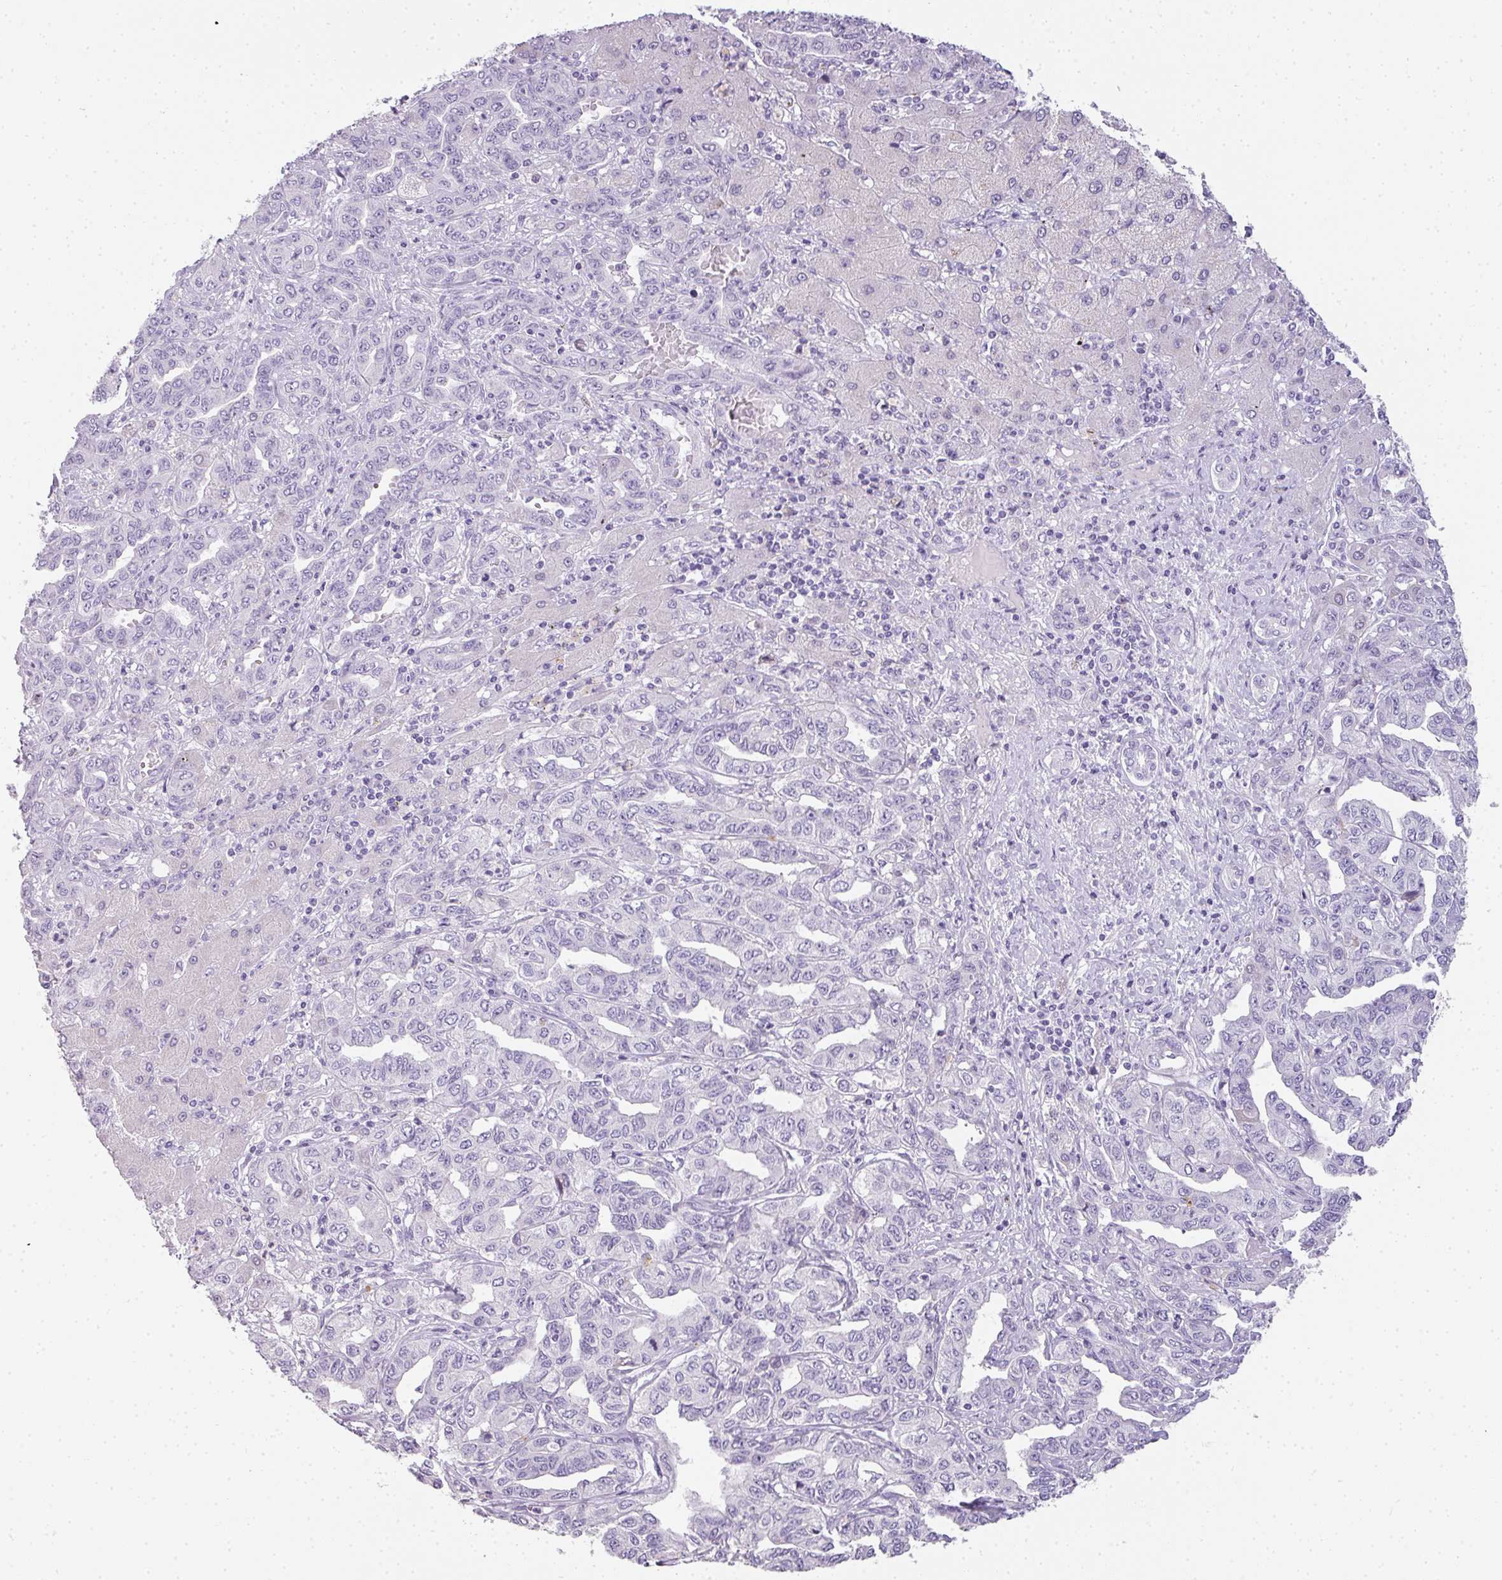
{"staining": {"intensity": "negative", "quantity": "none", "location": "none"}, "tissue": "liver cancer", "cell_type": "Tumor cells", "image_type": "cancer", "snomed": [{"axis": "morphology", "description": "Cholangiocarcinoma"}, {"axis": "topography", "description": "Liver"}], "caption": "Immunohistochemistry (IHC) of human liver cancer displays no staining in tumor cells.", "gene": "RBMY1F", "patient": {"sex": "male", "age": 59}}